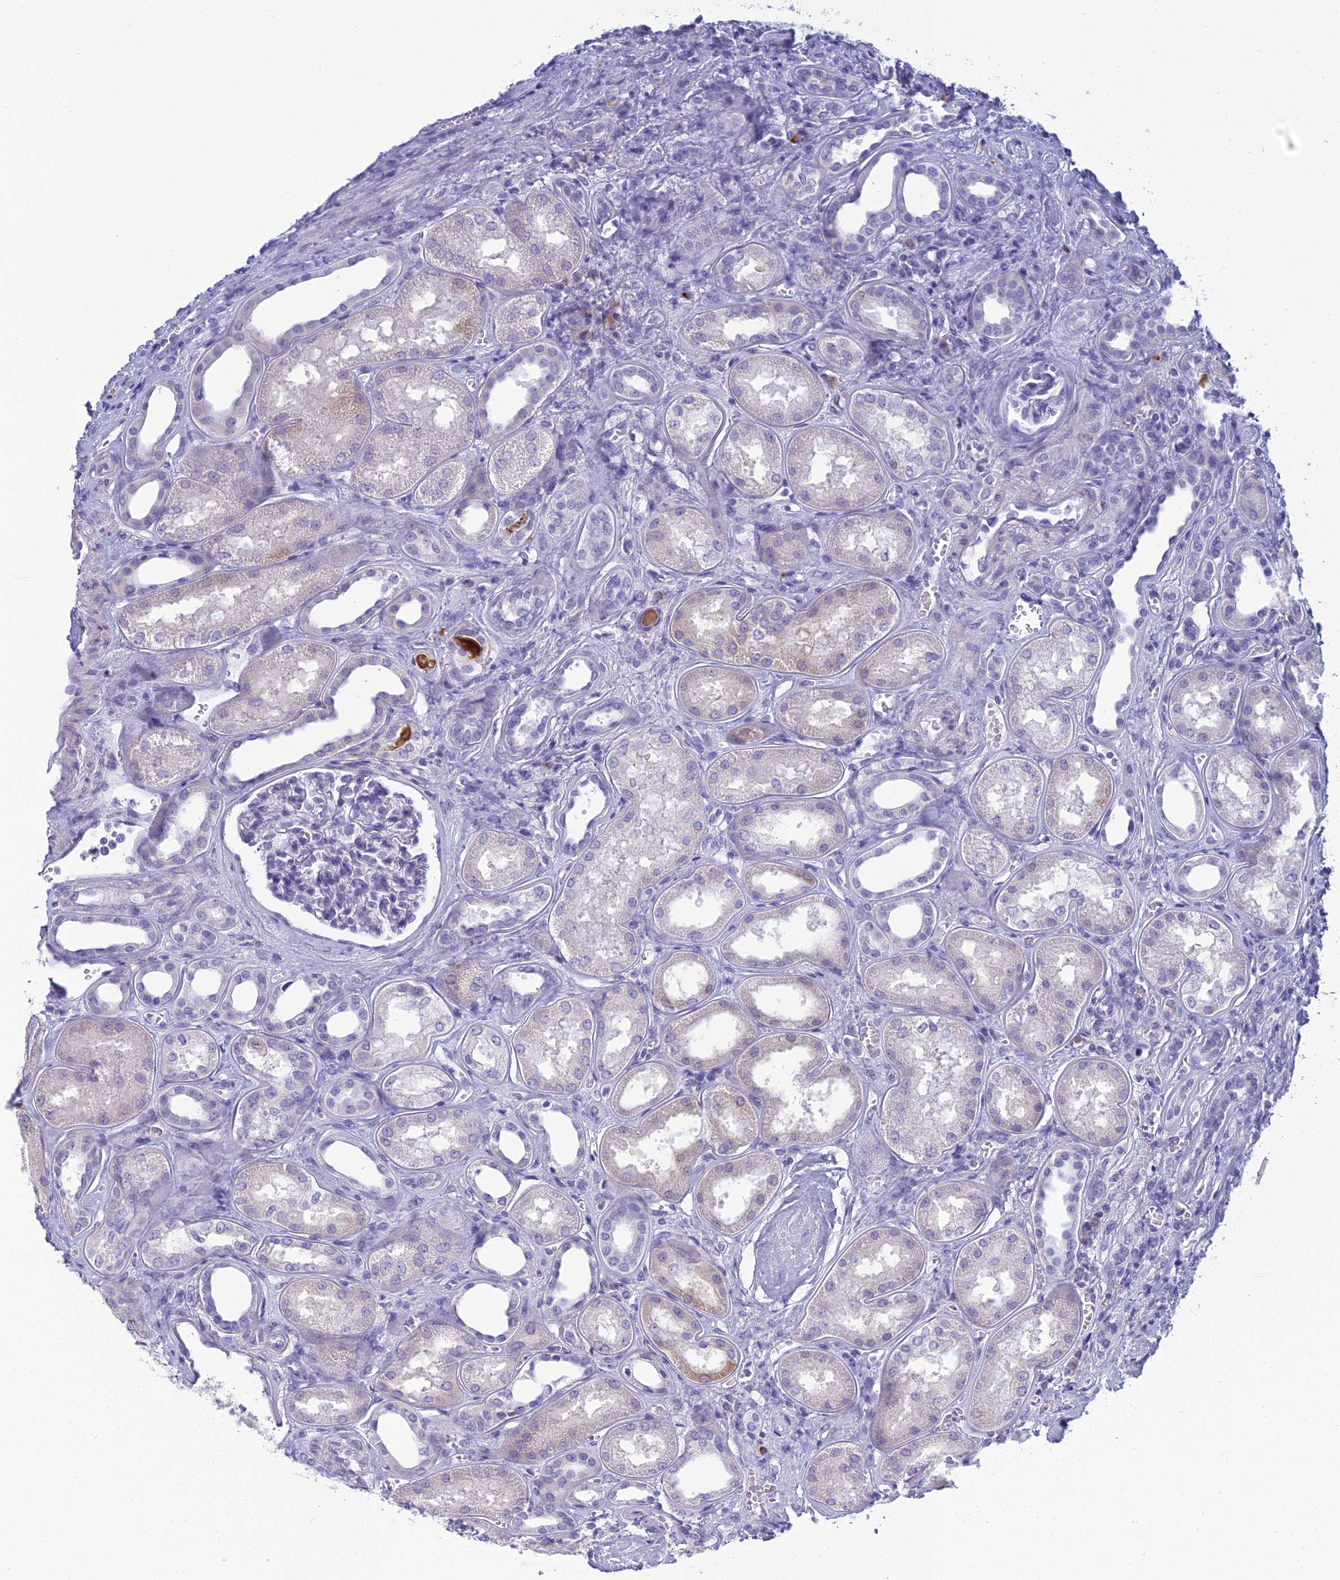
{"staining": {"intensity": "negative", "quantity": "none", "location": "none"}, "tissue": "kidney", "cell_type": "Cells in glomeruli", "image_type": "normal", "snomed": [{"axis": "morphology", "description": "Normal tissue, NOS"}, {"axis": "morphology", "description": "Adenocarcinoma, NOS"}, {"axis": "topography", "description": "Kidney"}], "caption": "A high-resolution photomicrograph shows immunohistochemistry staining of benign kidney, which displays no significant staining in cells in glomeruli.", "gene": "MUC13", "patient": {"sex": "female", "age": 68}}